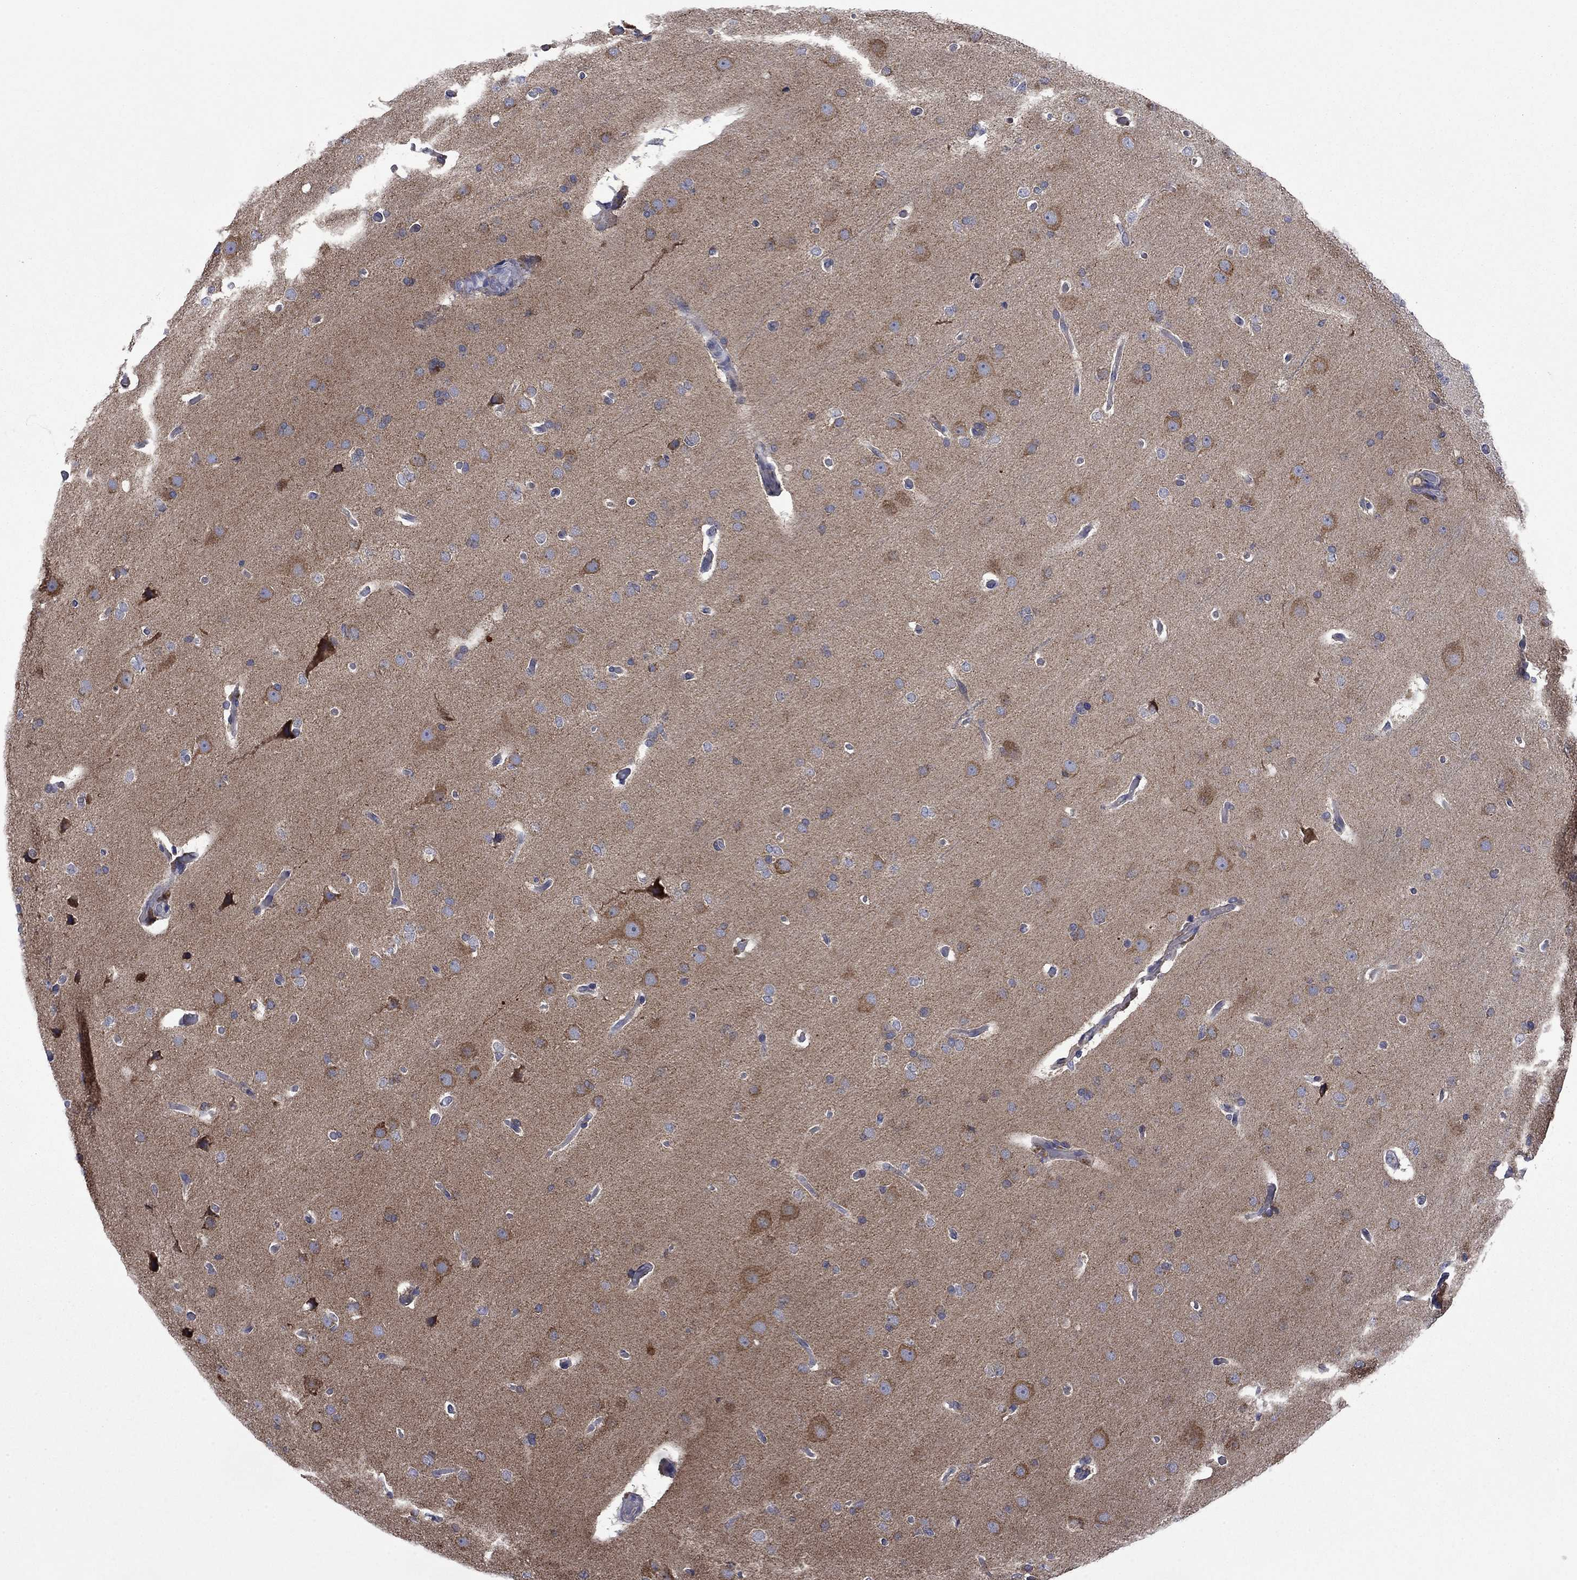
{"staining": {"intensity": "moderate", "quantity": "25%-75%", "location": "cytoplasmic/membranous"}, "tissue": "glioma", "cell_type": "Tumor cells", "image_type": "cancer", "snomed": [{"axis": "morphology", "description": "Glioma, malignant, Low grade"}, {"axis": "topography", "description": "Brain"}], "caption": "Protein staining demonstrates moderate cytoplasmic/membranous expression in approximately 25%-75% of tumor cells in glioma.", "gene": "FURIN", "patient": {"sex": "male", "age": 41}}